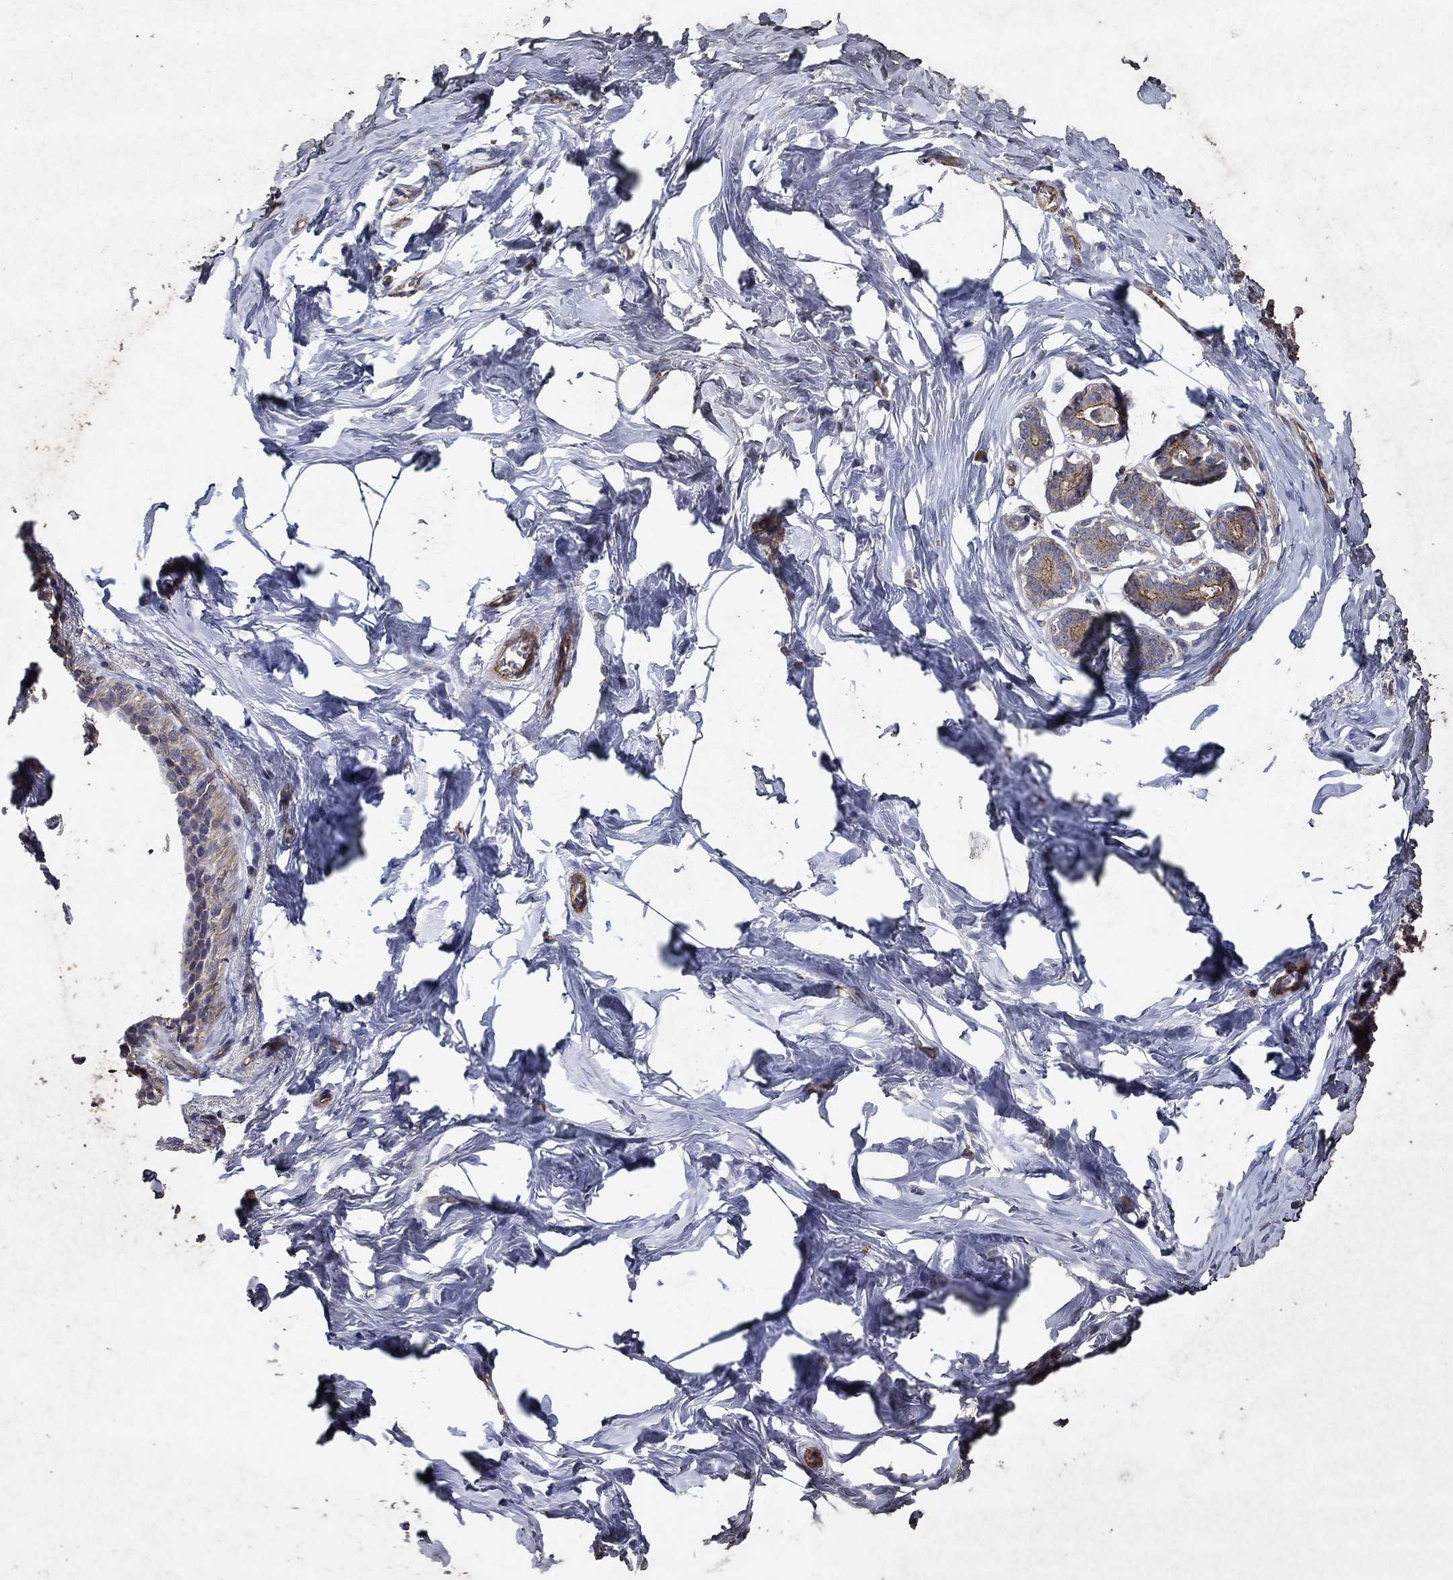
{"staining": {"intensity": "weak", "quantity": "25%-75%", "location": "cytoplasmic/membranous"}, "tissue": "breast", "cell_type": "Adipocytes", "image_type": "normal", "snomed": [{"axis": "morphology", "description": "Normal tissue, NOS"}, {"axis": "morphology", "description": "Lobular carcinoma, in situ"}, {"axis": "topography", "description": "Breast"}], "caption": "Human breast stained with a brown dye exhibits weak cytoplasmic/membranous positive staining in about 25%-75% of adipocytes.", "gene": "FRG1", "patient": {"sex": "female", "age": 35}}